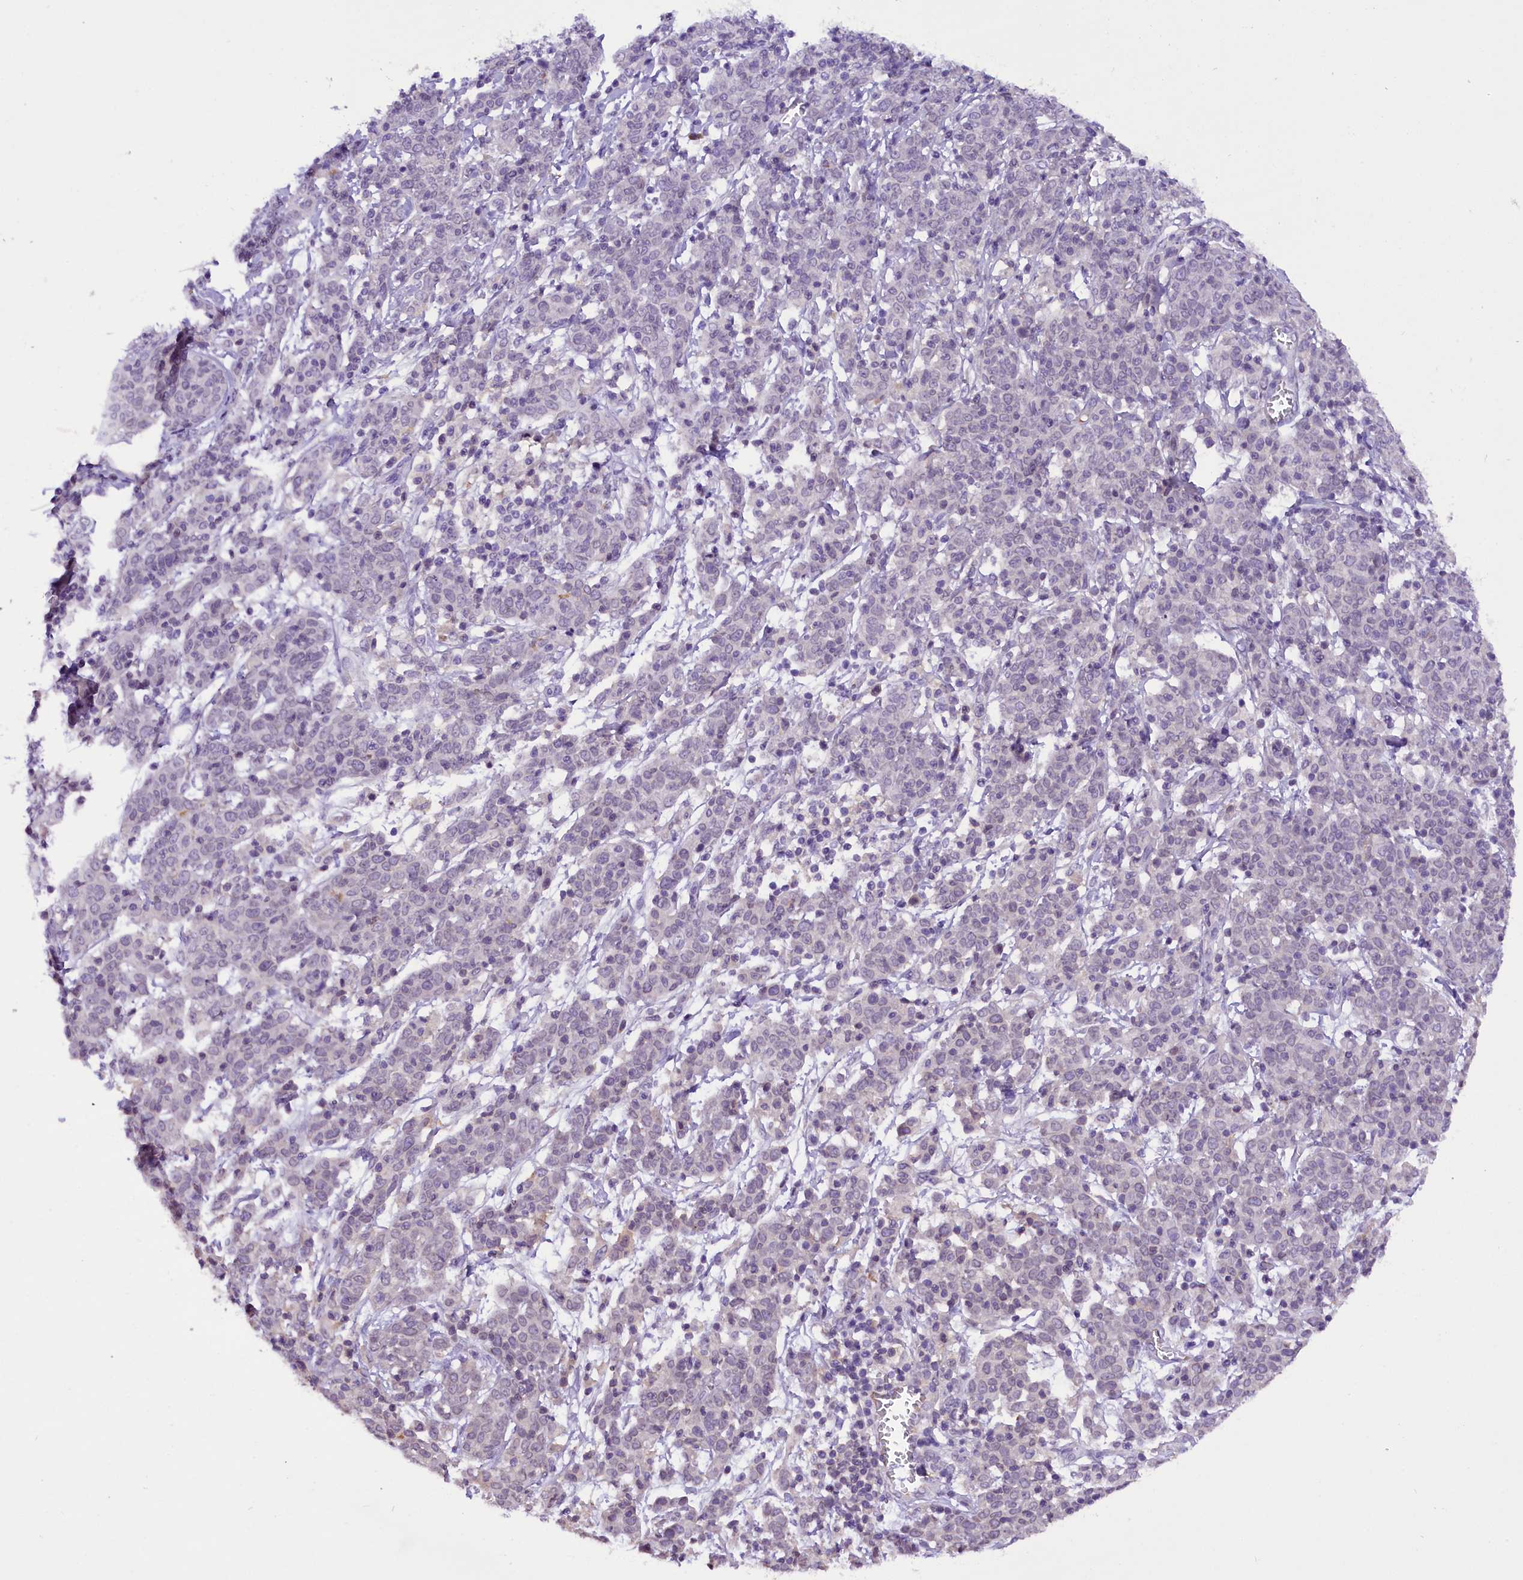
{"staining": {"intensity": "negative", "quantity": "none", "location": "none"}, "tissue": "cervical cancer", "cell_type": "Tumor cells", "image_type": "cancer", "snomed": [{"axis": "morphology", "description": "Squamous cell carcinoma, NOS"}, {"axis": "topography", "description": "Cervix"}], "caption": "DAB (3,3'-diaminobenzidine) immunohistochemical staining of human cervical cancer (squamous cell carcinoma) exhibits no significant staining in tumor cells.", "gene": "MEX3B", "patient": {"sex": "female", "age": 67}}